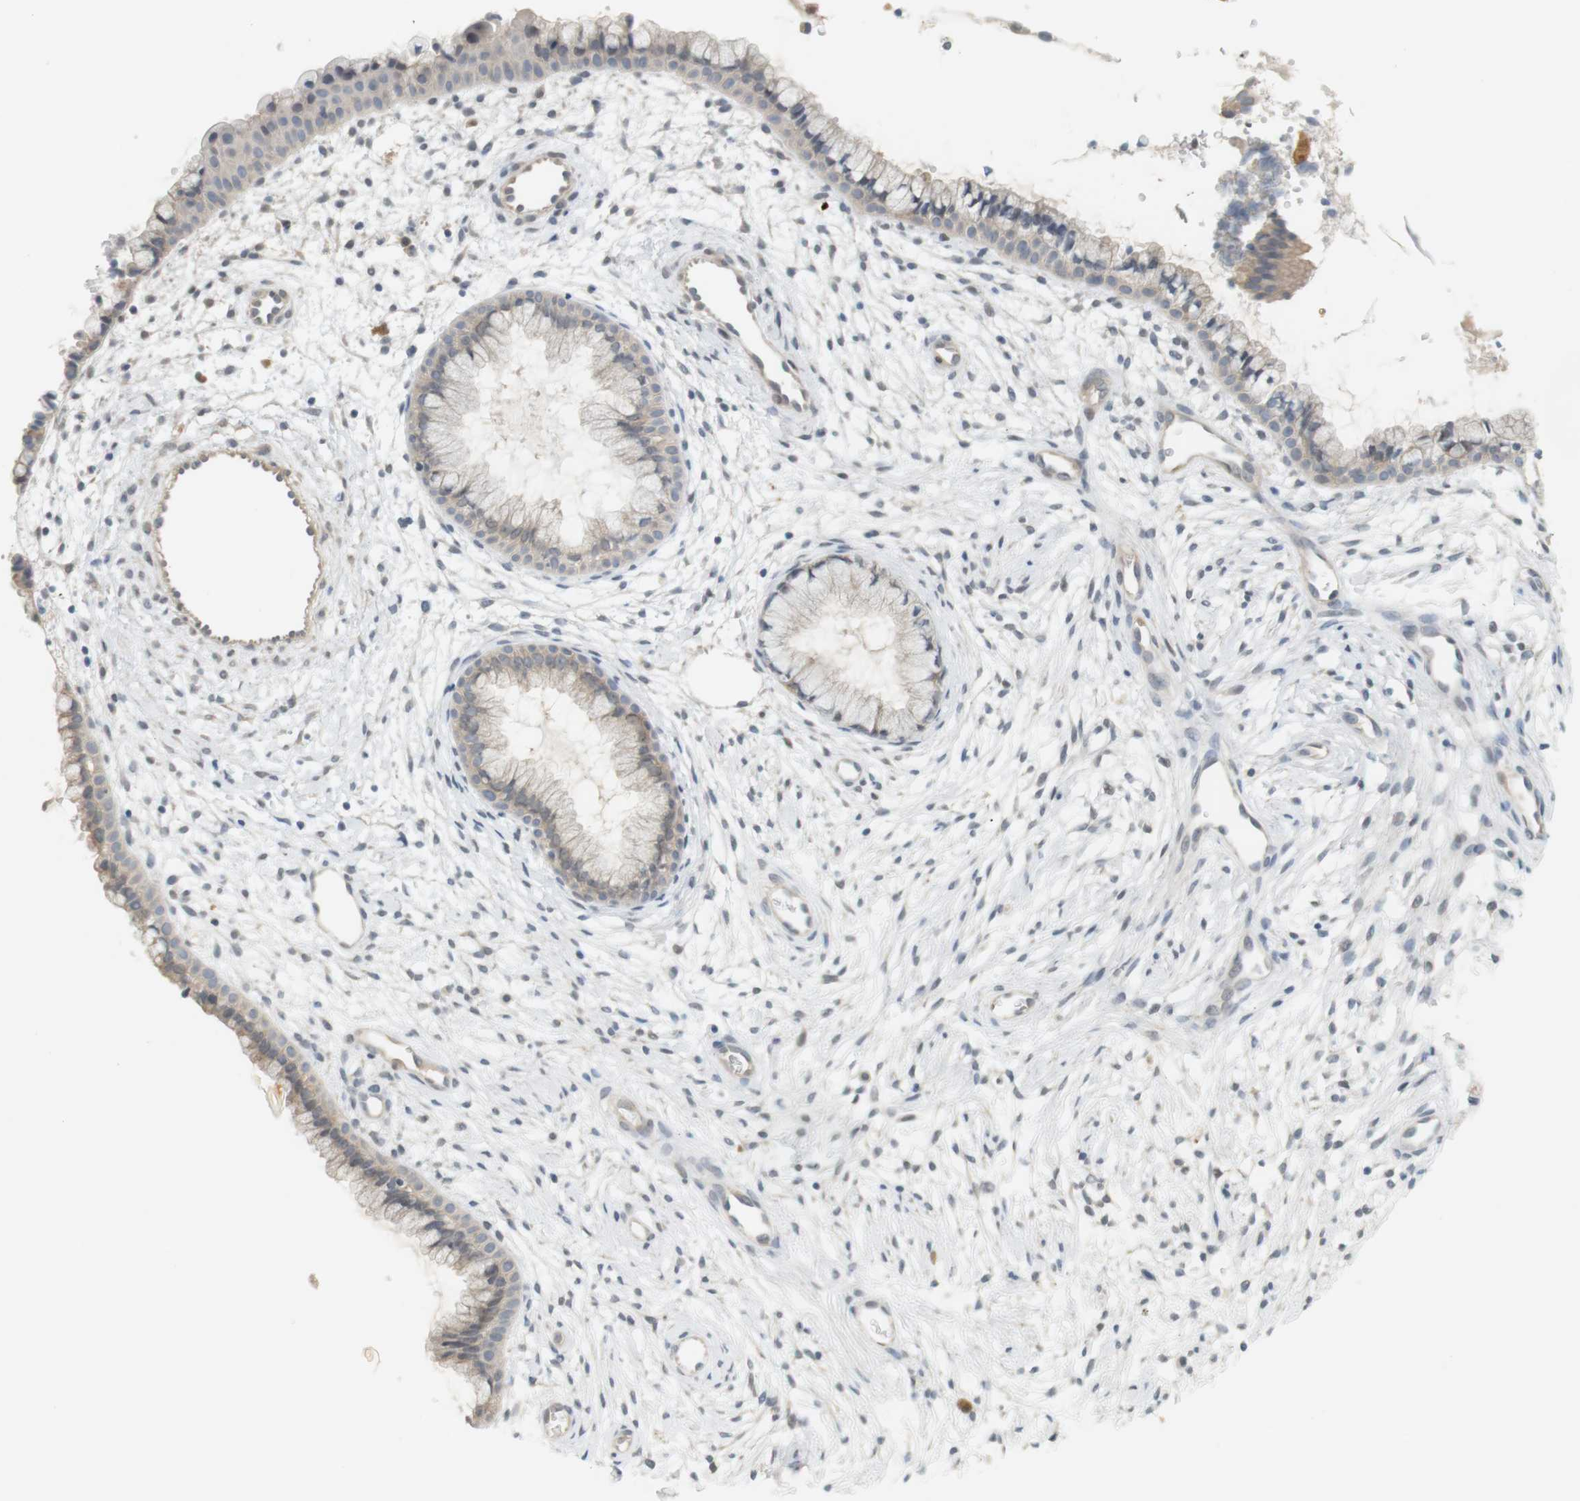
{"staining": {"intensity": "weak", "quantity": "25%-75%", "location": "cytoplasmic/membranous"}, "tissue": "cervix", "cell_type": "Glandular cells", "image_type": "normal", "snomed": [{"axis": "morphology", "description": "Normal tissue, NOS"}, {"axis": "topography", "description": "Cervix"}], "caption": "Unremarkable cervix reveals weak cytoplasmic/membranous staining in approximately 25%-75% of glandular cells.", "gene": "CREB3L2", "patient": {"sex": "female", "age": 39}}